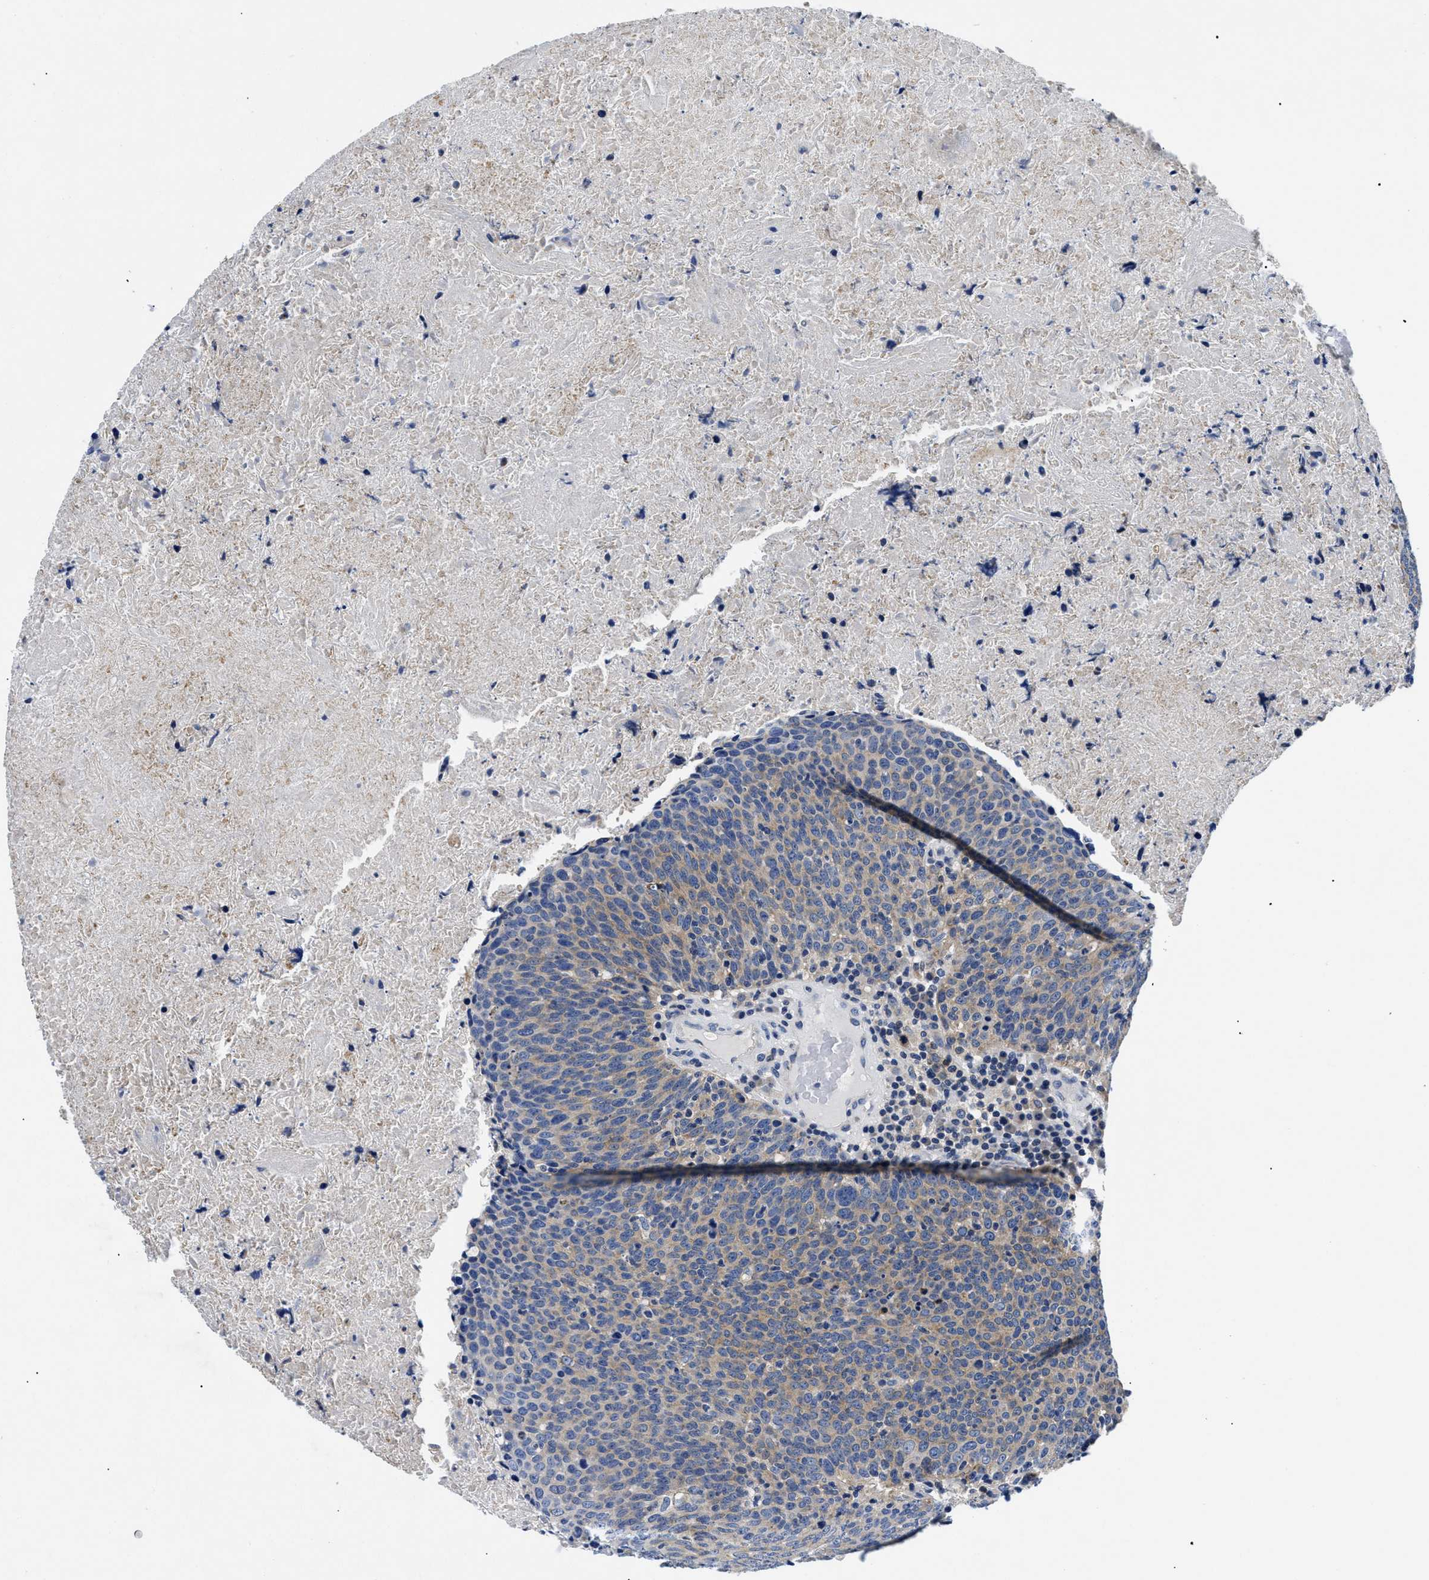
{"staining": {"intensity": "weak", "quantity": "<25%", "location": "cytoplasmic/membranous"}, "tissue": "head and neck cancer", "cell_type": "Tumor cells", "image_type": "cancer", "snomed": [{"axis": "morphology", "description": "Squamous cell carcinoma, NOS"}, {"axis": "morphology", "description": "Squamous cell carcinoma, metastatic, NOS"}, {"axis": "topography", "description": "Lymph node"}, {"axis": "topography", "description": "Head-Neck"}], "caption": "This is an immunohistochemistry (IHC) histopathology image of human head and neck cancer (squamous cell carcinoma). There is no expression in tumor cells.", "gene": "MEA1", "patient": {"sex": "male", "age": 62}}